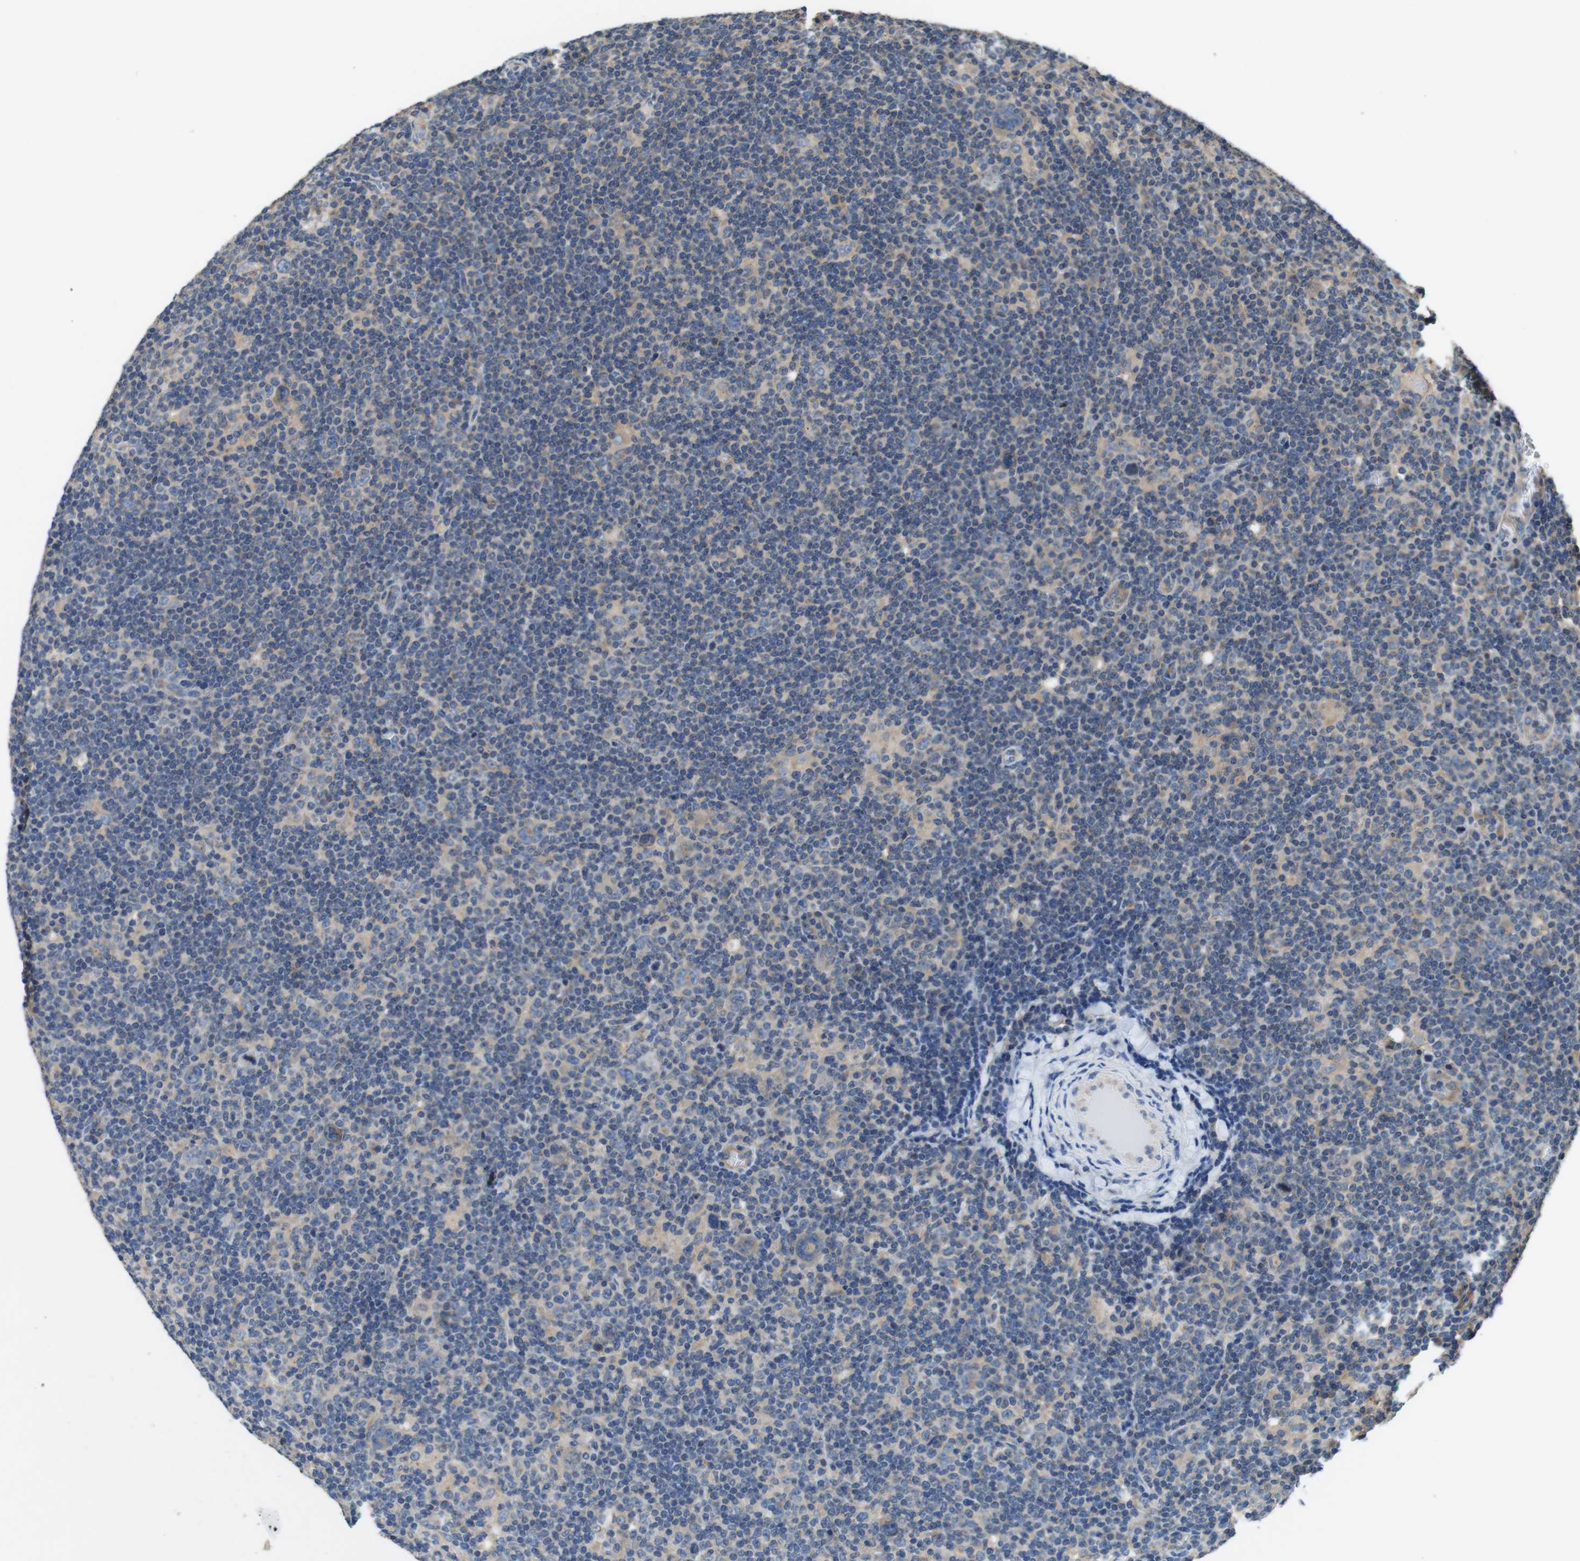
{"staining": {"intensity": "weak", "quantity": ">75%", "location": "cytoplasmic/membranous"}, "tissue": "lymphoma", "cell_type": "Tumor cells", "image_type": "cancer", "snomed": [{"axis": "morphology", "description": "Hodgkin's disease, NOS"}, {"axis": "topography", "description": "Lymph node"}], "caption": "Brown immunohistochemical staining in human Hodgkin's disease reveals weak cytoplasmic/membranous staining in approximately >75% of tumor cells.", "gene": "DCTN1", "patient": {"sex": "female", "age": 57}}